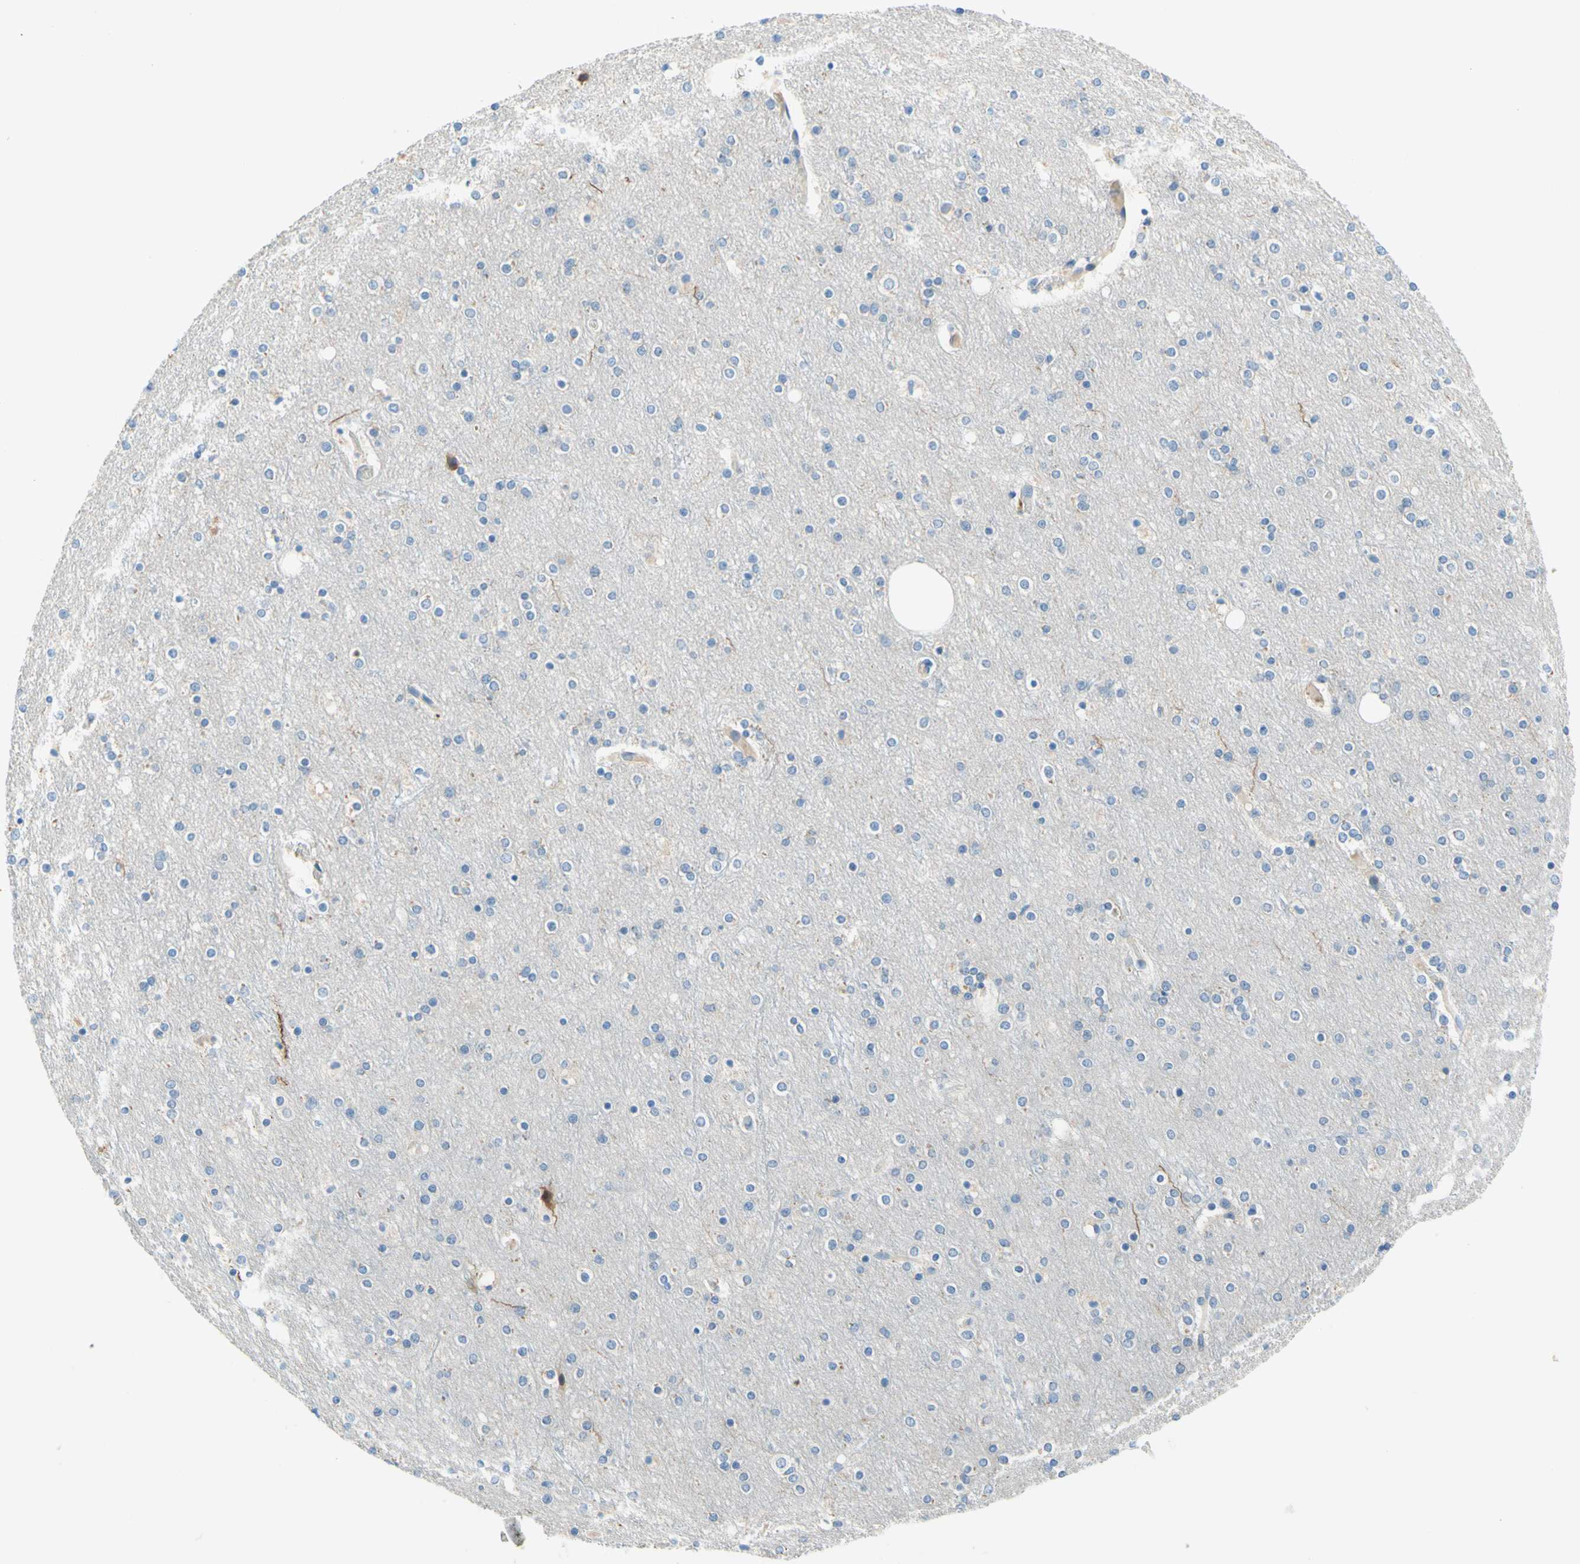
{"staining": {"intensity": "negative", "quantity": "none", "location": "none"}, "tissue": "cerebral cortex", "cell_type": "Endothelial cells", "image_type": "normal", "snomed": [{"axis": "morphology", "description": "Normal tissue, NOS"}, {"axis": "topography", "description": "Cerebral cortex"}], "caption": "Immunohistochemistry (IHC) photomicrograph of benign human cerebral cortex stained for a protein (brown), which demonstrates no expression in endothelial cells. (Immunohistochemistry, brightfield microscopy, high magnification).", "gene": "SIGLEC9", "patient": {"sex": "female", "age": 54}}